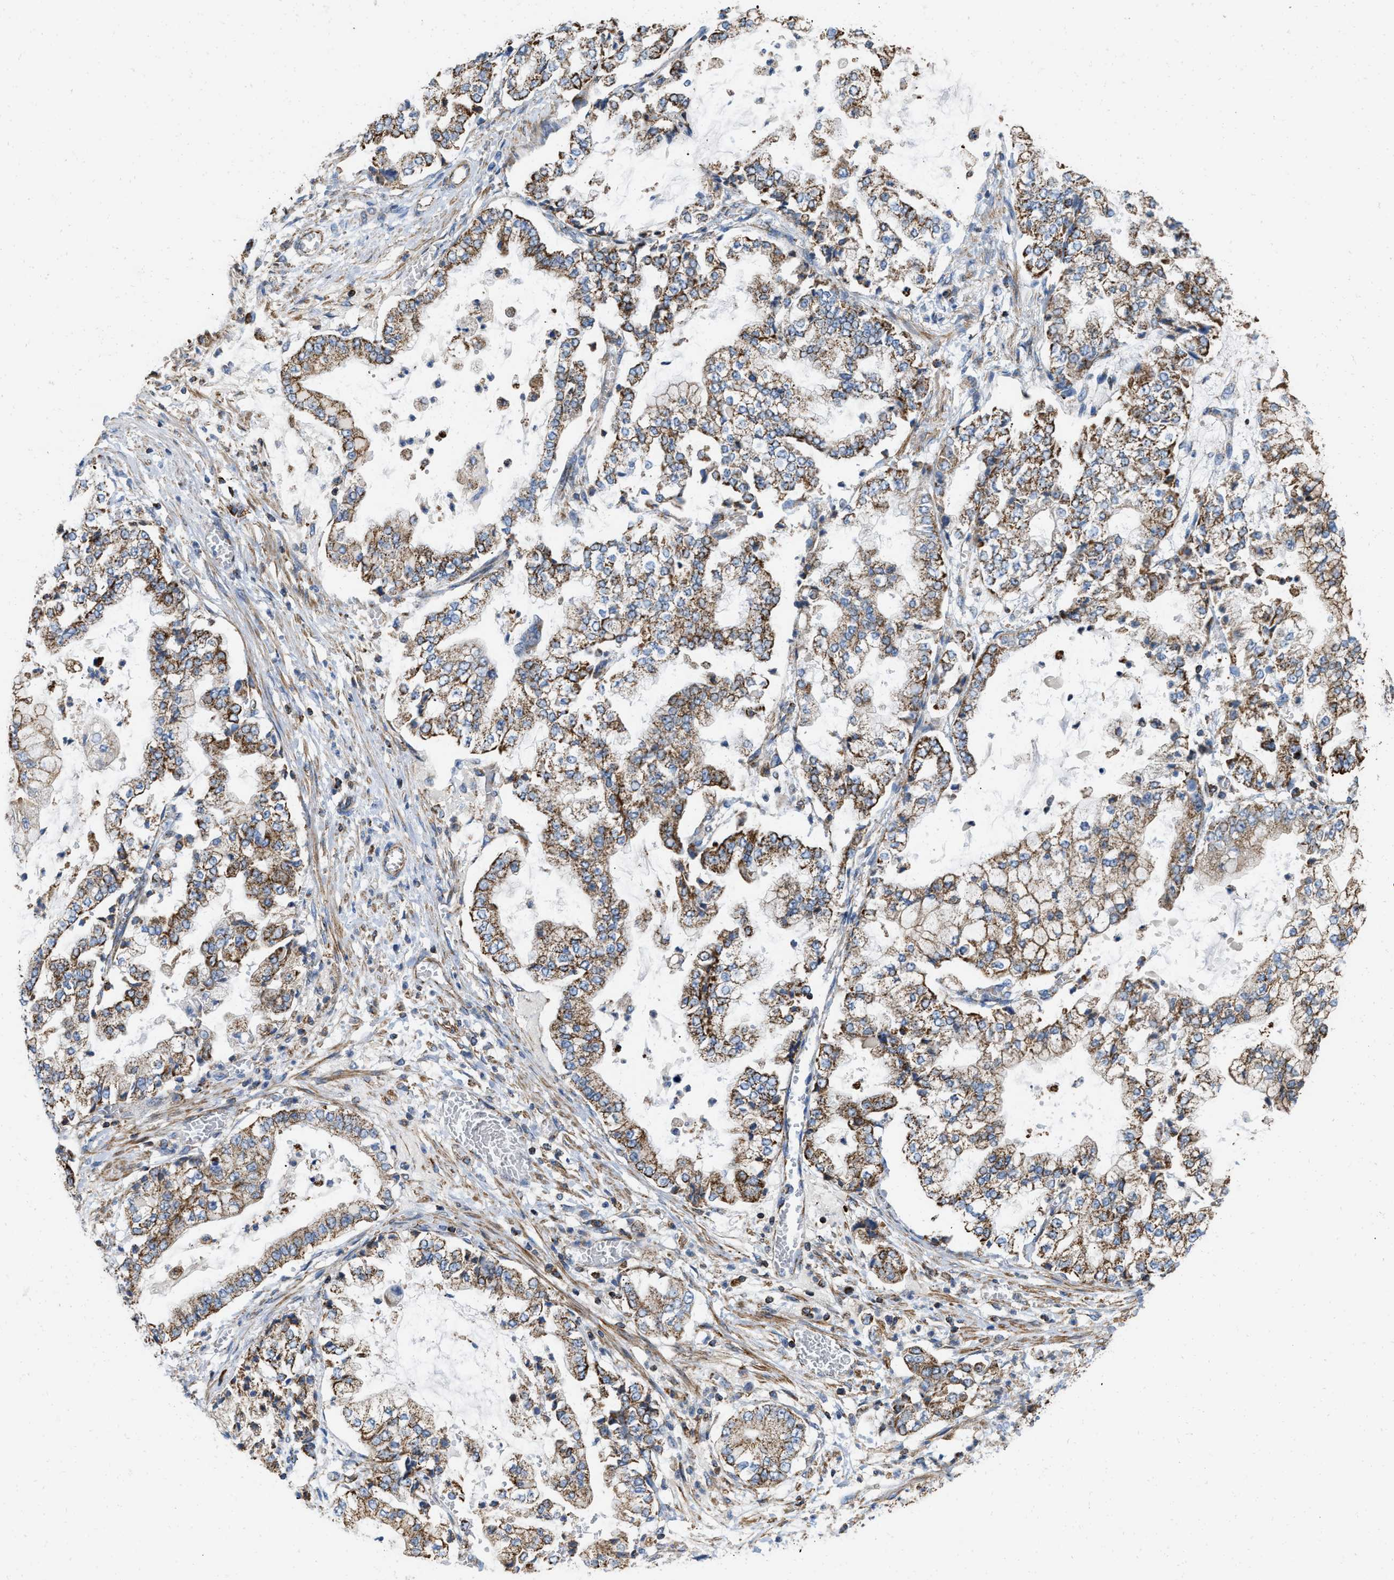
{"staining": {"intensity": "strong", "quantity": ">75%", "location": "cytoplasmic/membranous"}, "tissue": "stomach cancer", "cell_type": "Tumor cells", "image_type": "cancer", "snomed": [{"axis": "morphology", "description": "Adenocarcinoma, NOS"}, {"axis": "topography", "description": "Stomach"}], "caption": "There is high levels of strong cytoplasmic/membranous expression in tumor cells of stomach cancer, as demonstrated by immunohistochemical staining (brown color).", "gene": "GRB10", "patient": {"sex": "male", "age": 76}}